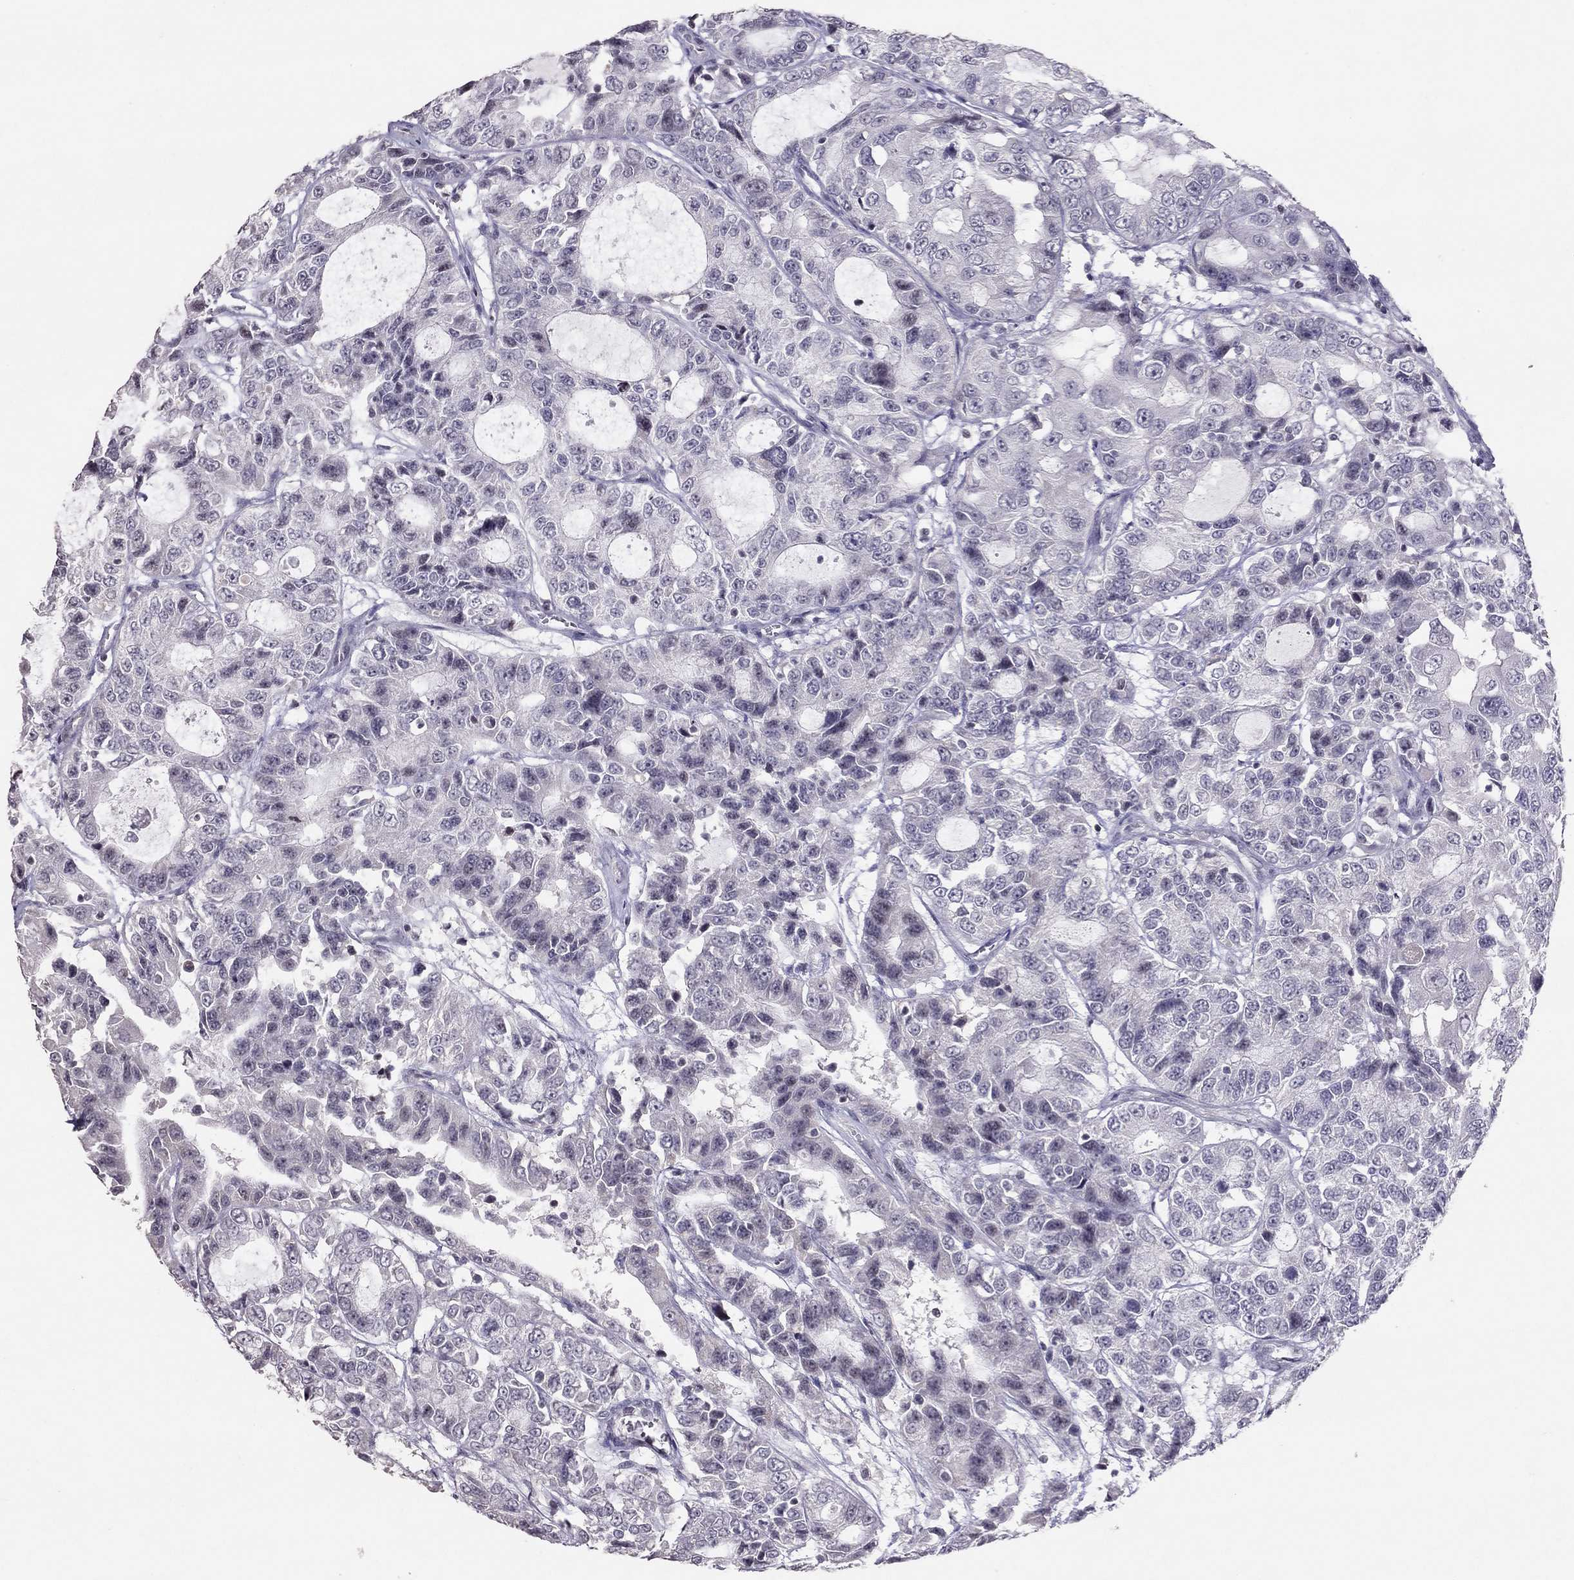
{"staining": {"intensity": "negative", "quantity": "none", "location": "none"}, "tissue": "urothelial cancer", "cell_type": "Tumor cells", "image_type": "cancer", "snomed": [{"axis": "morphology", "description": "Urothelial carcinoma, NOS"}, {"axis": "morphology", "description": "Urothelial carcinoma, High grade"}, {"axis": "topography", "description": "Urinary bladder"}], "caption": "Immunohistochemistry (IHC) micrograph of urothelial cancer stained for a protein (brown), which demonstrates no staining in tumor cells.", "gene": "TSHB", "patient": {"sex": "female", "age": 73}}